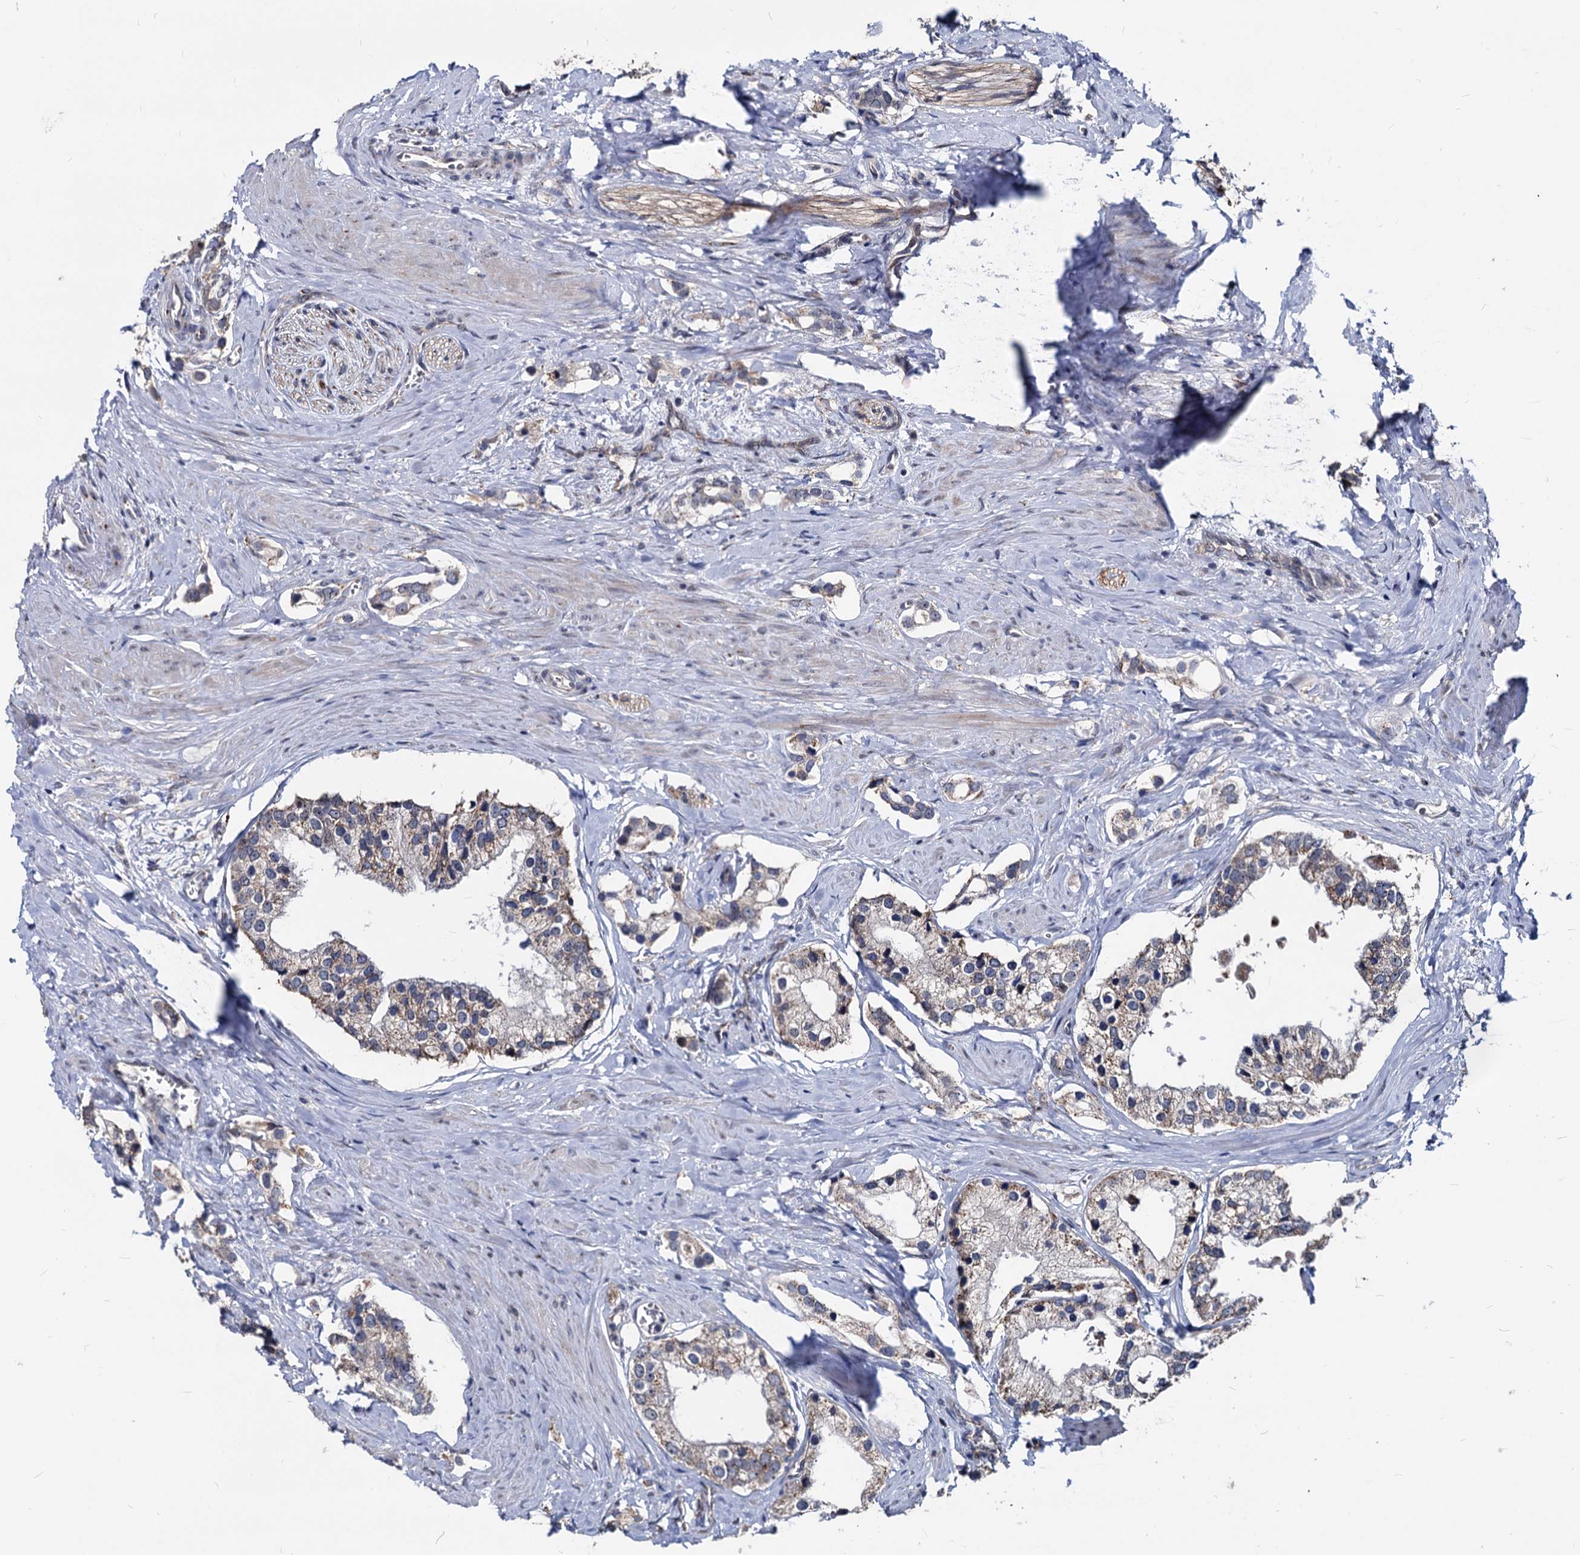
{"staining": {"intensity": "negative", "quantity": "none", "location": "none"}, "tissue": "prostate cancer", "cell_type": "Tumor cells", "image_type": "cancer", "snomed": [{"axis": "morphology", "description": "Adenocarcinoma, High grade"}, {"axis": "topography", "description": "Prostate"}], "caption": "The image reveals no staining of tumor cells in prostate cancer (high-grade adenocarcinoma). Nuclei are stained in blue.", "gene": "SMAGP", "patient": {"sex": "male", "age": 66}}